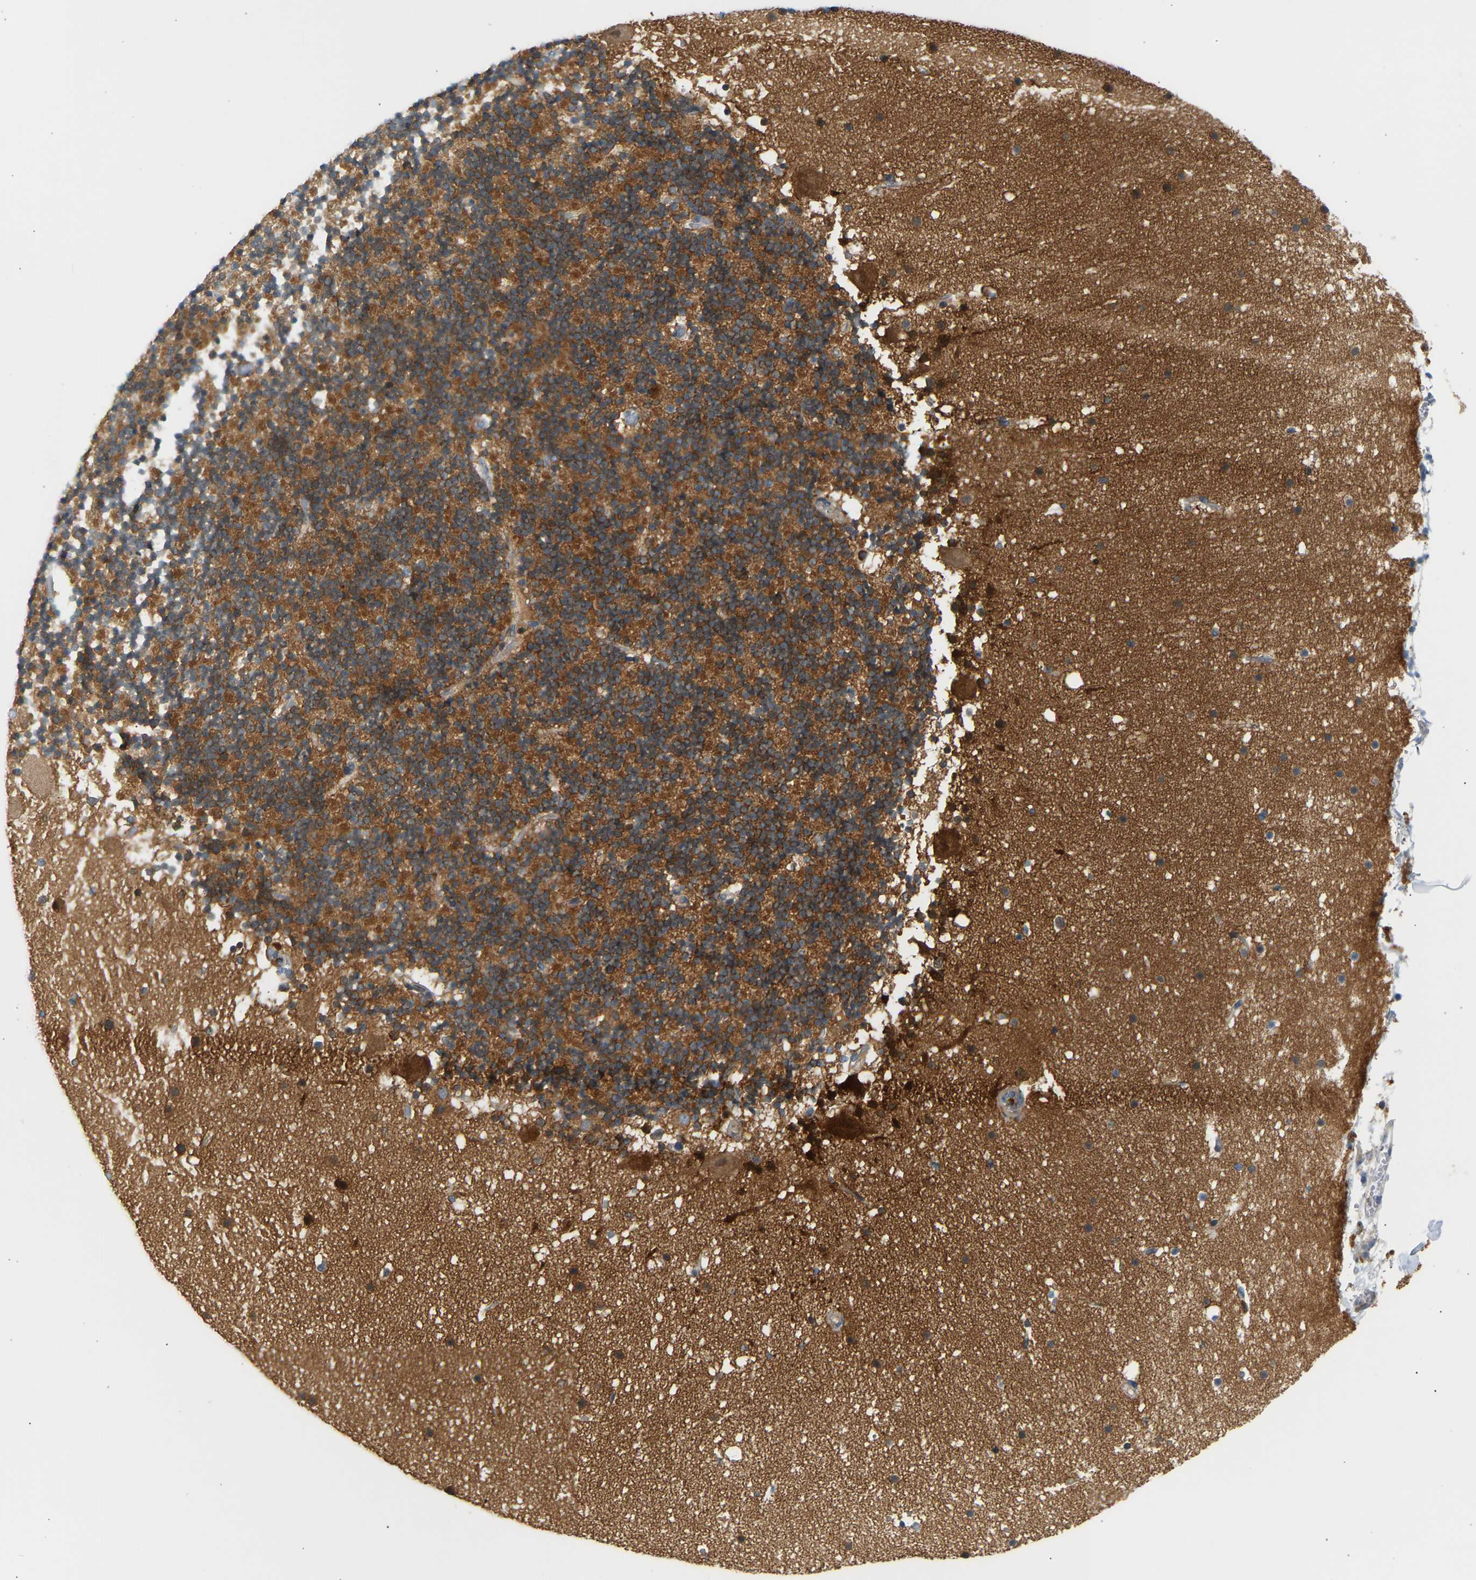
{"staining": {"intensity": "moderate", "quantity": ">75%", "location": "cytoplasmic/membranous"}, "tissue": "cerebellum", "cell_type": "Cells in granular layer", "image_type": "normal", "snomed": [{"axis": "morphology", "description": "Normal tissue, NOS"}, {"axis": "topography", "description": "Cerebellum"}], "caption": "An immunohistochemistry histopathology image of unremarkable tissue is shown. Protein staining in brown labels moderate cytoplasmic/membranous positivity in cerebellum within cells in granular layer.", "gene": "FNBP1", "patient": {"sex": "male", "age": 57}}